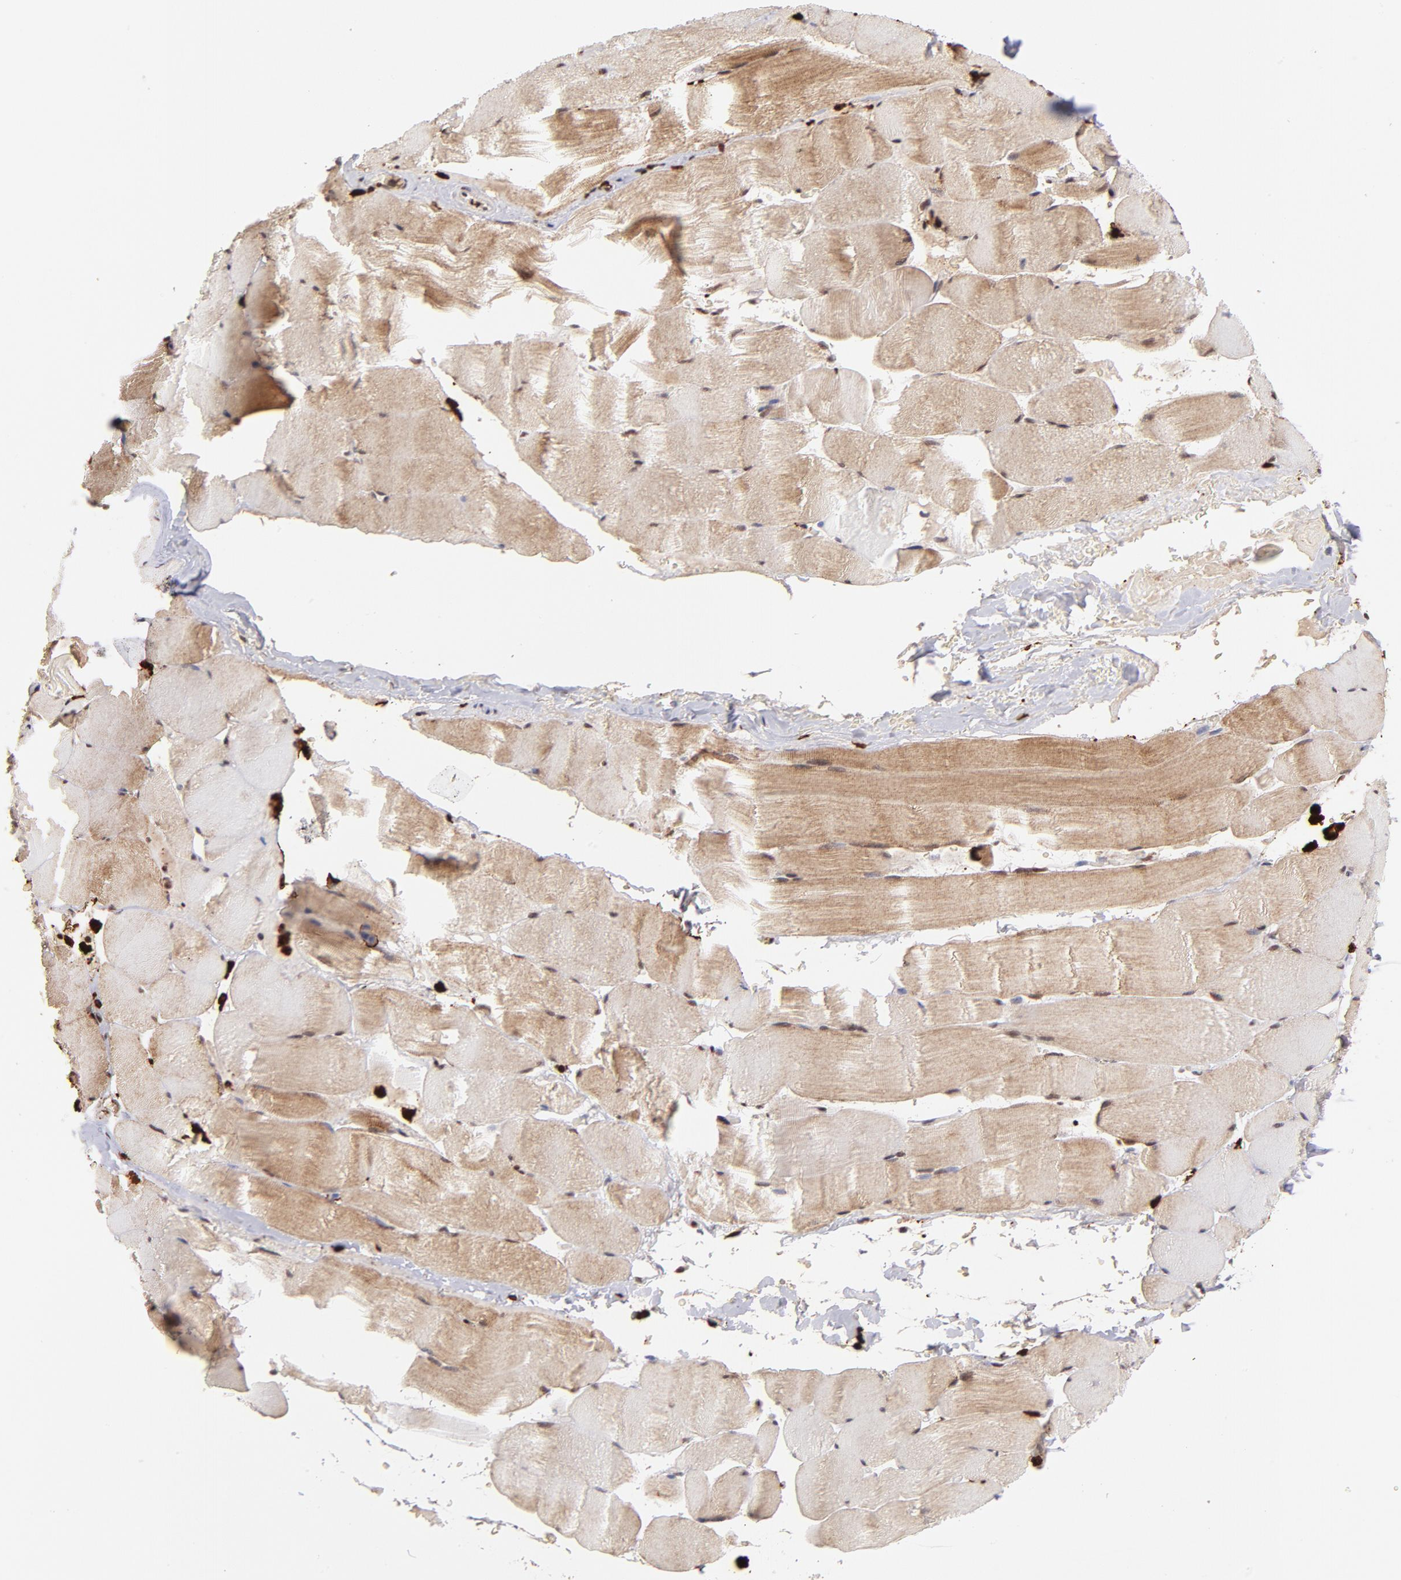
{"staining": {"intensity": "moderate", "quantity": ">75%", "location": "cytoplasmic/membranous,nuclear"}, "tissue": "skeletal muscle", "cell_type": "Myocytes", "image_type": "normal", "snomed": [{"axis": "morphology", "description": "Normal tissue, NOS"}, {"axis": "topography", "description": "Skeletal muscle"}], "caption": "Approximately >75% of myocytes in normal skeletal muscle show moderate cytoplasmic/membranous,nuclear protein positivity as visualized by brown immunohistochemical staining.", "gene": "ZFX", "patient": {"sex": "male", "age": 62}}